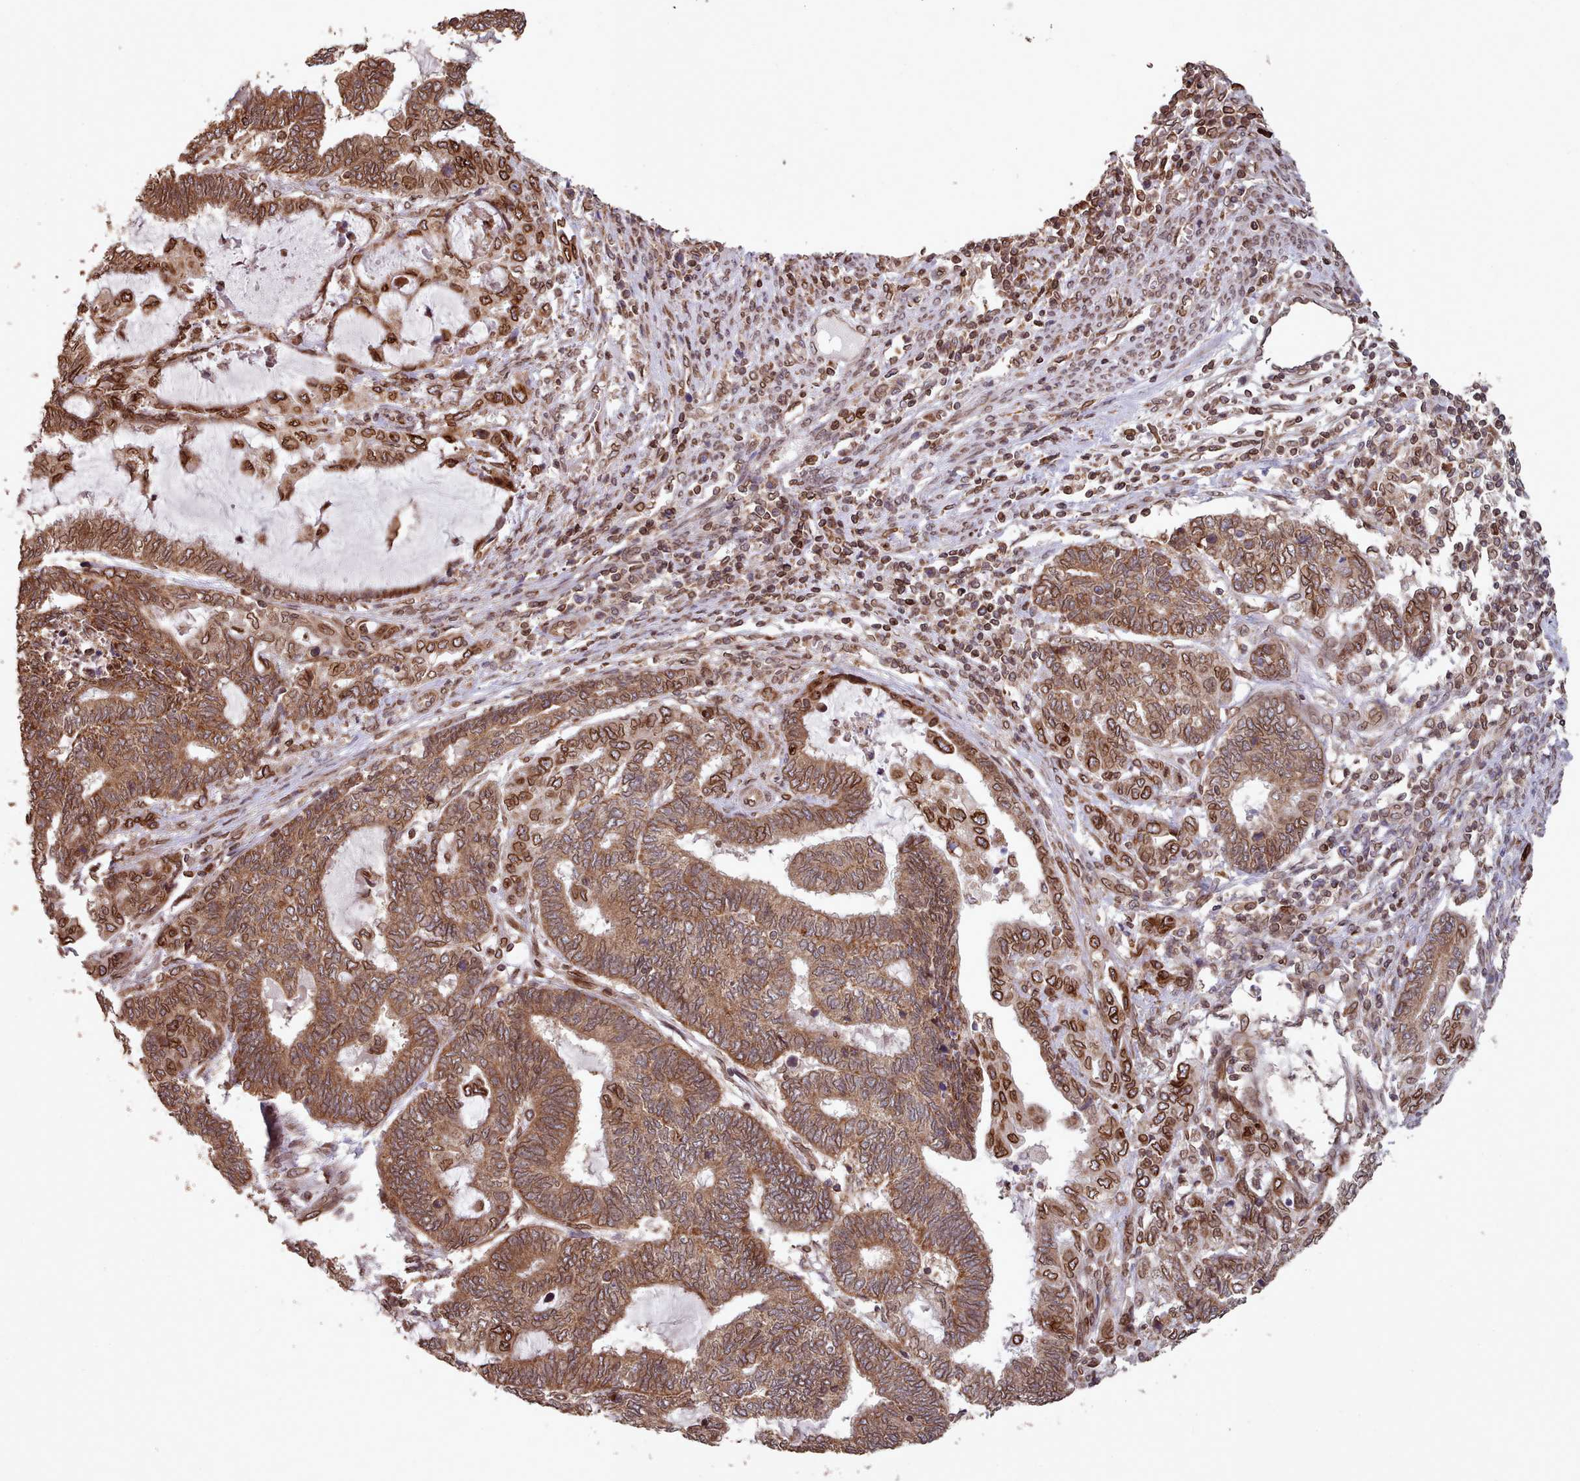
{"staining": {"intensity": "moderate", "quantity": ">75%", "location": "cytoplasmic/membranous,nuclear"}, "tissue": "endometrial cancer", "cell_type": "Tumor cells", "image_type": "cancer", "snomed": [{"axis": "morphology", "description": "Adenocarcinoma, NOS"}, {"axis": "topography", "description": "Uterus"}, {"axis": "topography", "description": "Endometrium"}], "caption": "Brown immunohistochemical staining in endometrial cancer exhibits moderate cytoplasmic/membranous and nuclear positivity in about >75% of tumor cells.", "gene": "TOR1AIP1", "patient": {"sex": "female", "age": 70}}